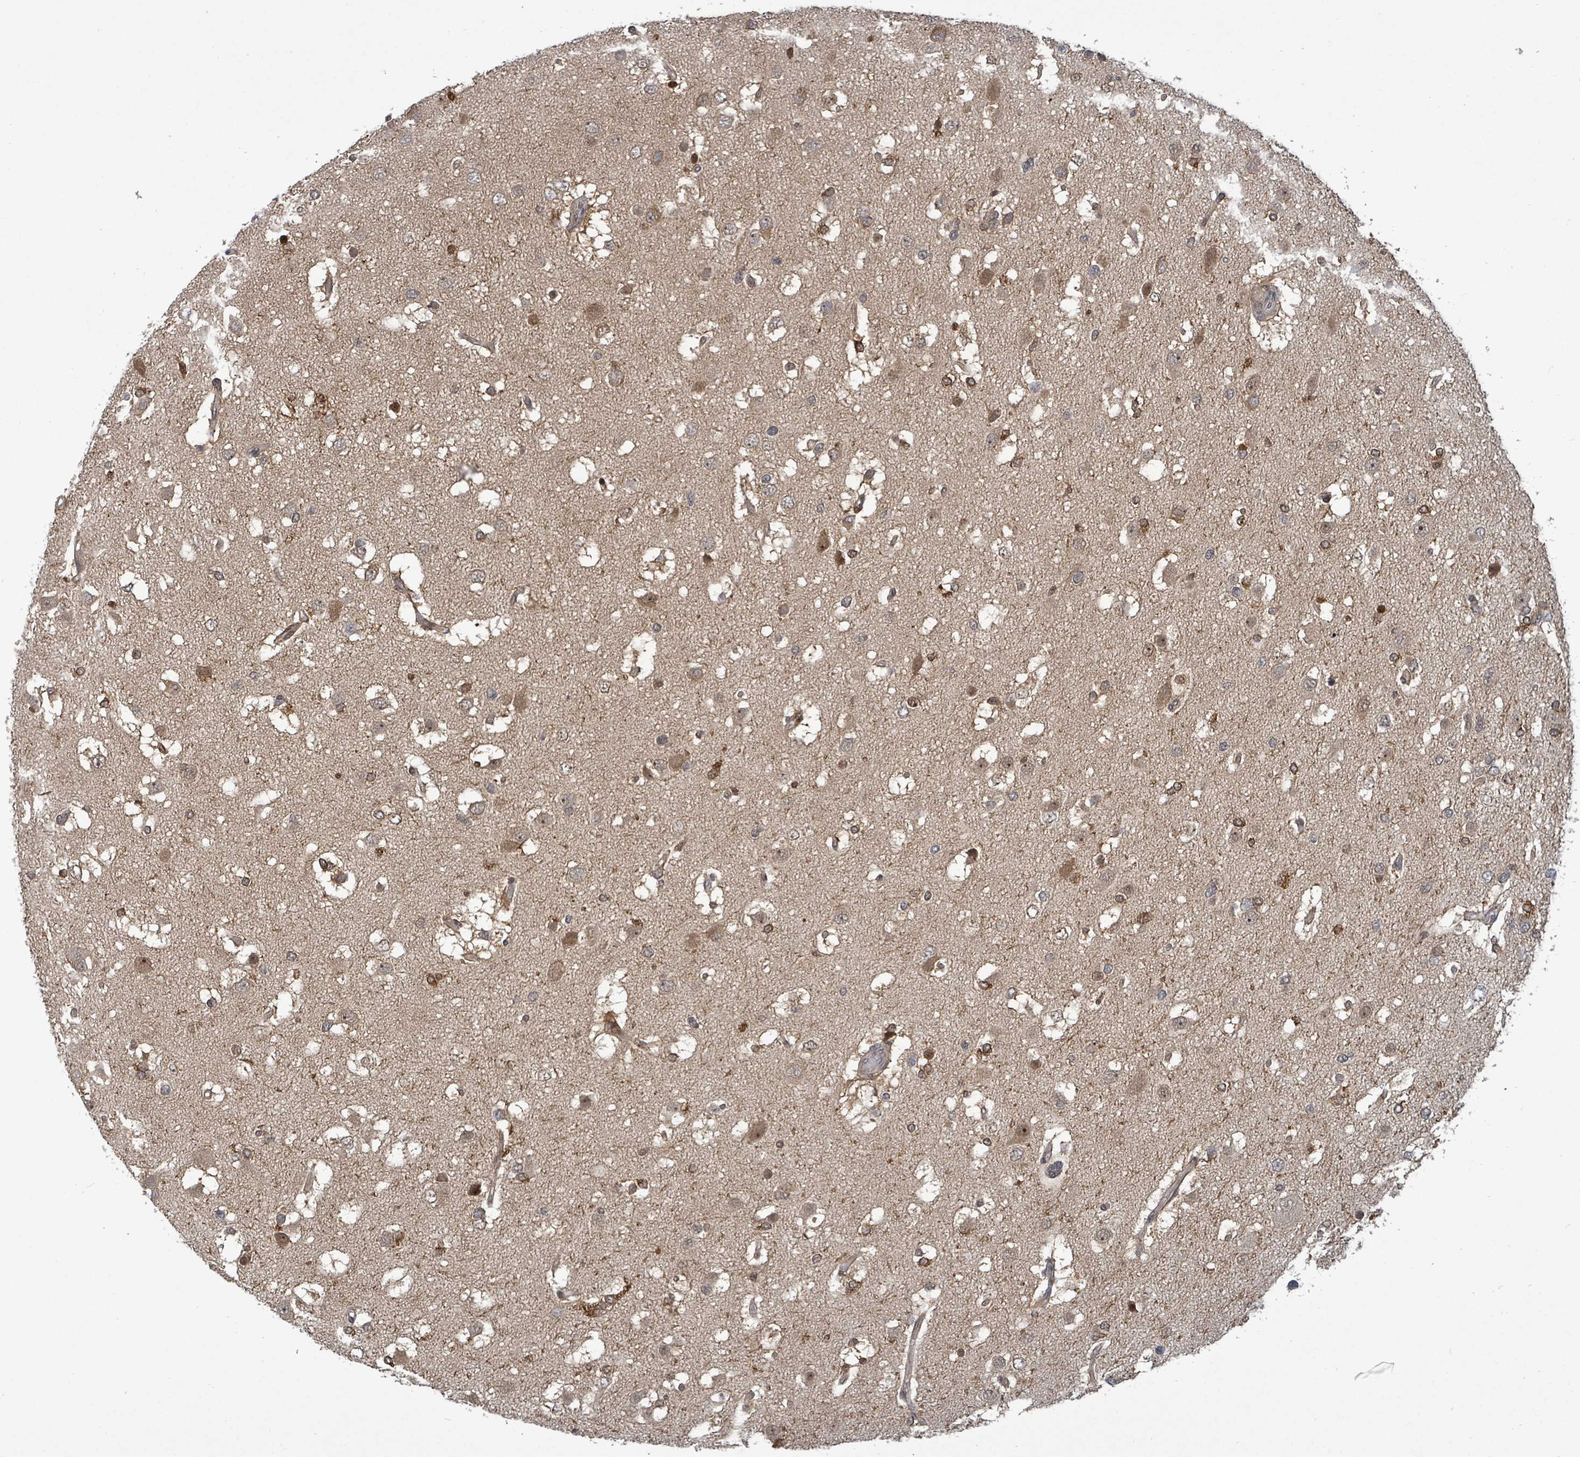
{"staining": {"intensity": "strong", "quantity": "<25%", "location": "cytoplasmic/membranous"}, "tissue": "glioma", "cell_type": "Tumor cells", "image_type": "cancer", "snomed": [{"axis": "morphology", "description": "Glioma, malignant, High grade"}, {"axis": "topography", "description": "Brain"}], "caption": "Tumor cells reveal medium levels of strong cytoplasmic/membranous expression in about <25% of cells in human malignant high-grade glioma. The protein is shown in brown color, while the nuclei are stained blue.", "gene": "FBXO6", "patient": {"sex": "male", "age": 53}}